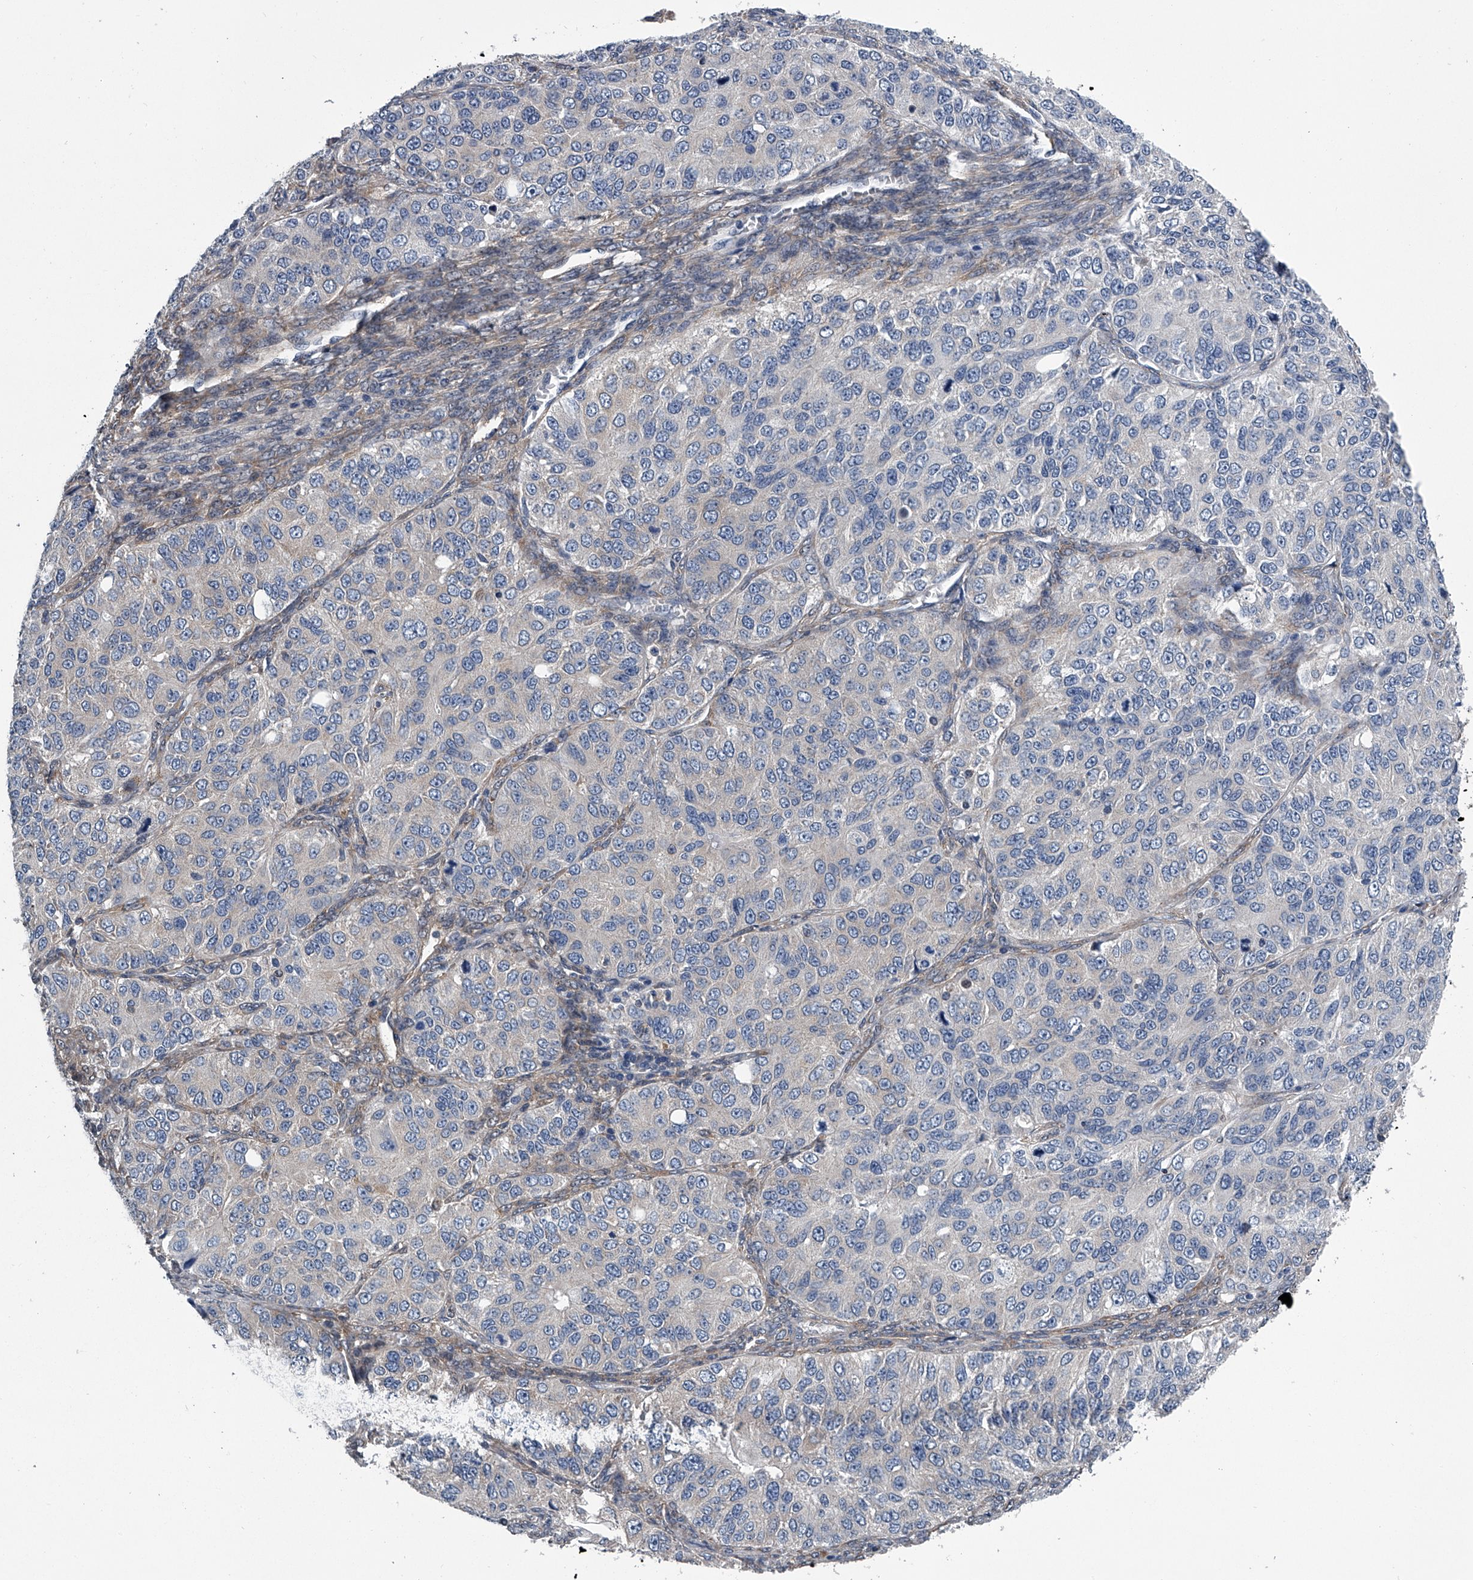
{"staining": {"intensity": "negative", "quantity": "none", "location": "none"}, "tissue": "ovarian cancer", "cell_type": "Tumor cells", "image_type": "cancer", "snomed": [{"axis": "morphology", "description": "Carcinoma, endometroid"}, {"axis": "topography", "description": "Ovary"}], "caption": "The image displays no significant positivity in tumor cells of ovarian cancer (endometroid carcinoma).", "gene": "PPP2R5D", "patient": {"sex": "female", "age": 51}}